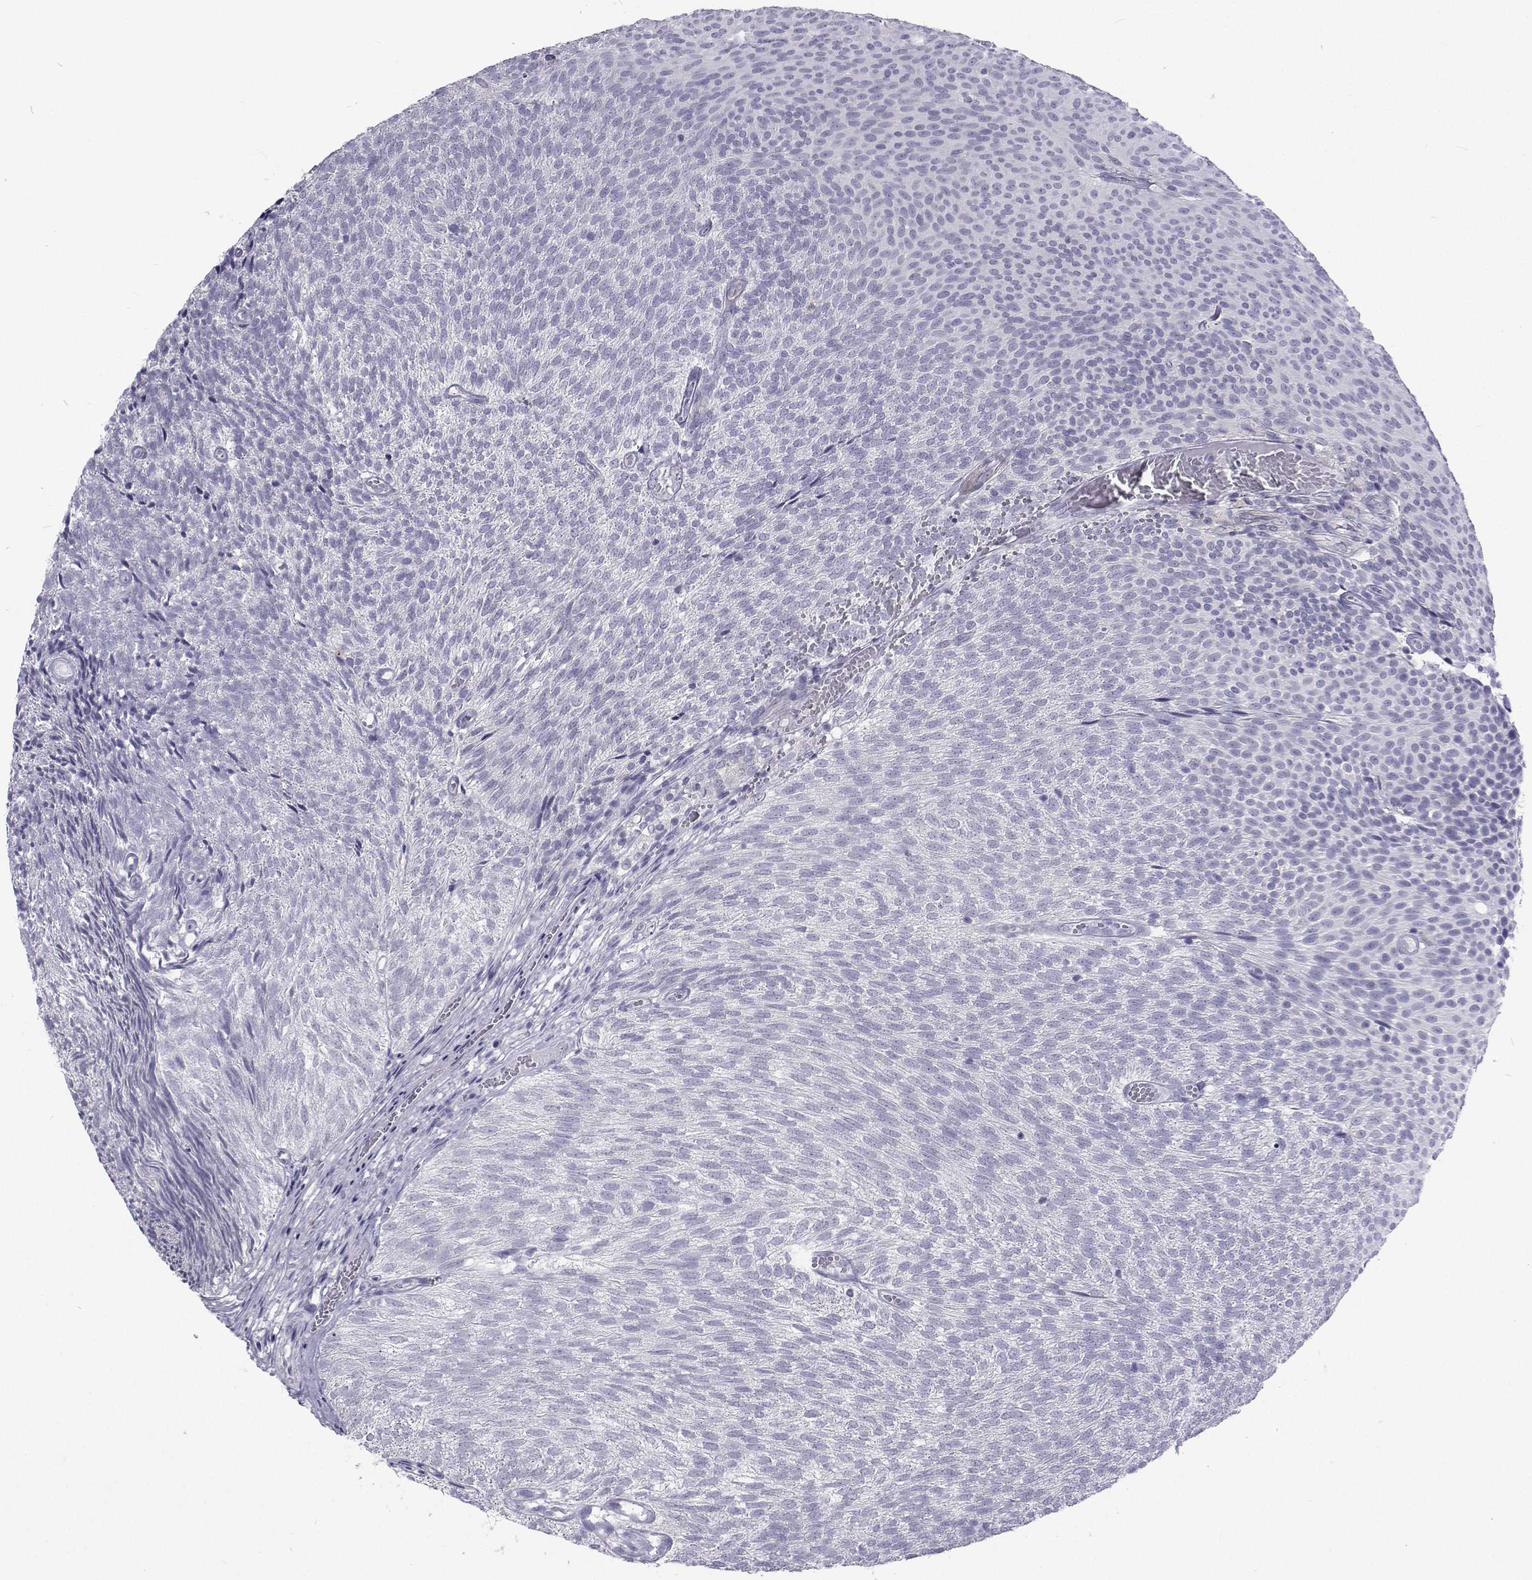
{"staining": {"intensity": "negative", "quantity": "none", "location": "none"}, "tissue": "urothelial cancer", "cell_type": "Tumor cells", "image_type": "cancer", "snomed": [{"axis": "morphology", "description": "Urothelial carcinoma, Low grade"}, {"axis": "topography", "description": "Urinary bladder"}], "caption": "IHC image of urothelial cancer stained for a protein (brown), which reveals no staining in tumor cells.", "gene": "GALM", "patient": {"sex": "male", "age": 77}}